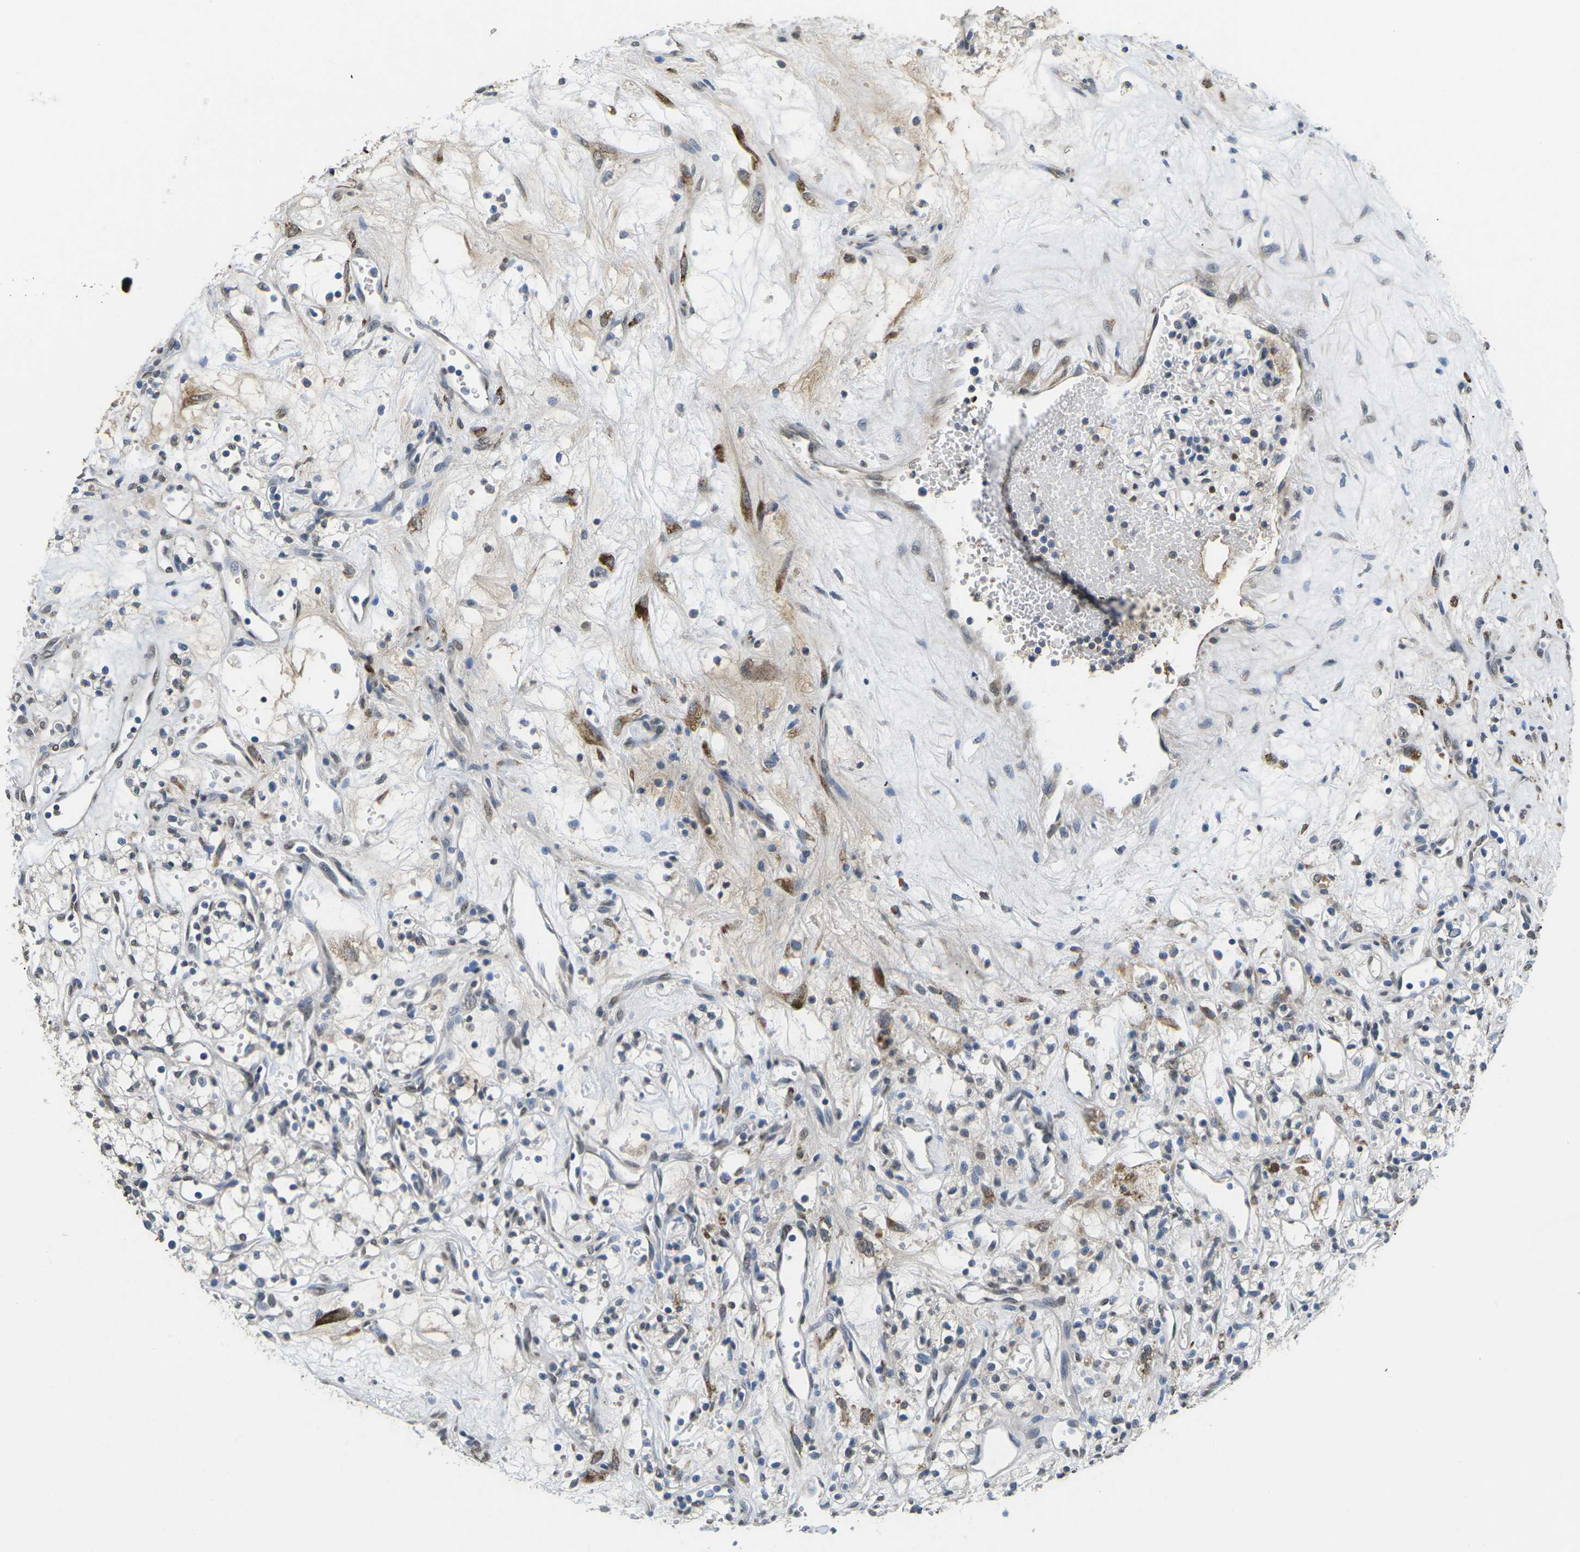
{"staining": {"intensity": "moderate", "quantity": "<25%", "location": "cytoplasmic/membranous"}, "tissue": "renal cancer", "cell_type": "Tumor cells", "image_type": "cancer", "snomed": [{"axis": "morphology", "description": "Adenocarcinoma, NOS"}, {"axis": "topography", "description": "Kidney"}], "caption": "An image showing moderate cytoplasmic/membranous staining in about <25% of tumor cells in renal cancer (adenocarcinoma), as visualized by brown immunohistochemical staining.", "gene": "SCNN1B", "patient": {"sex": "male", "age": 59}}